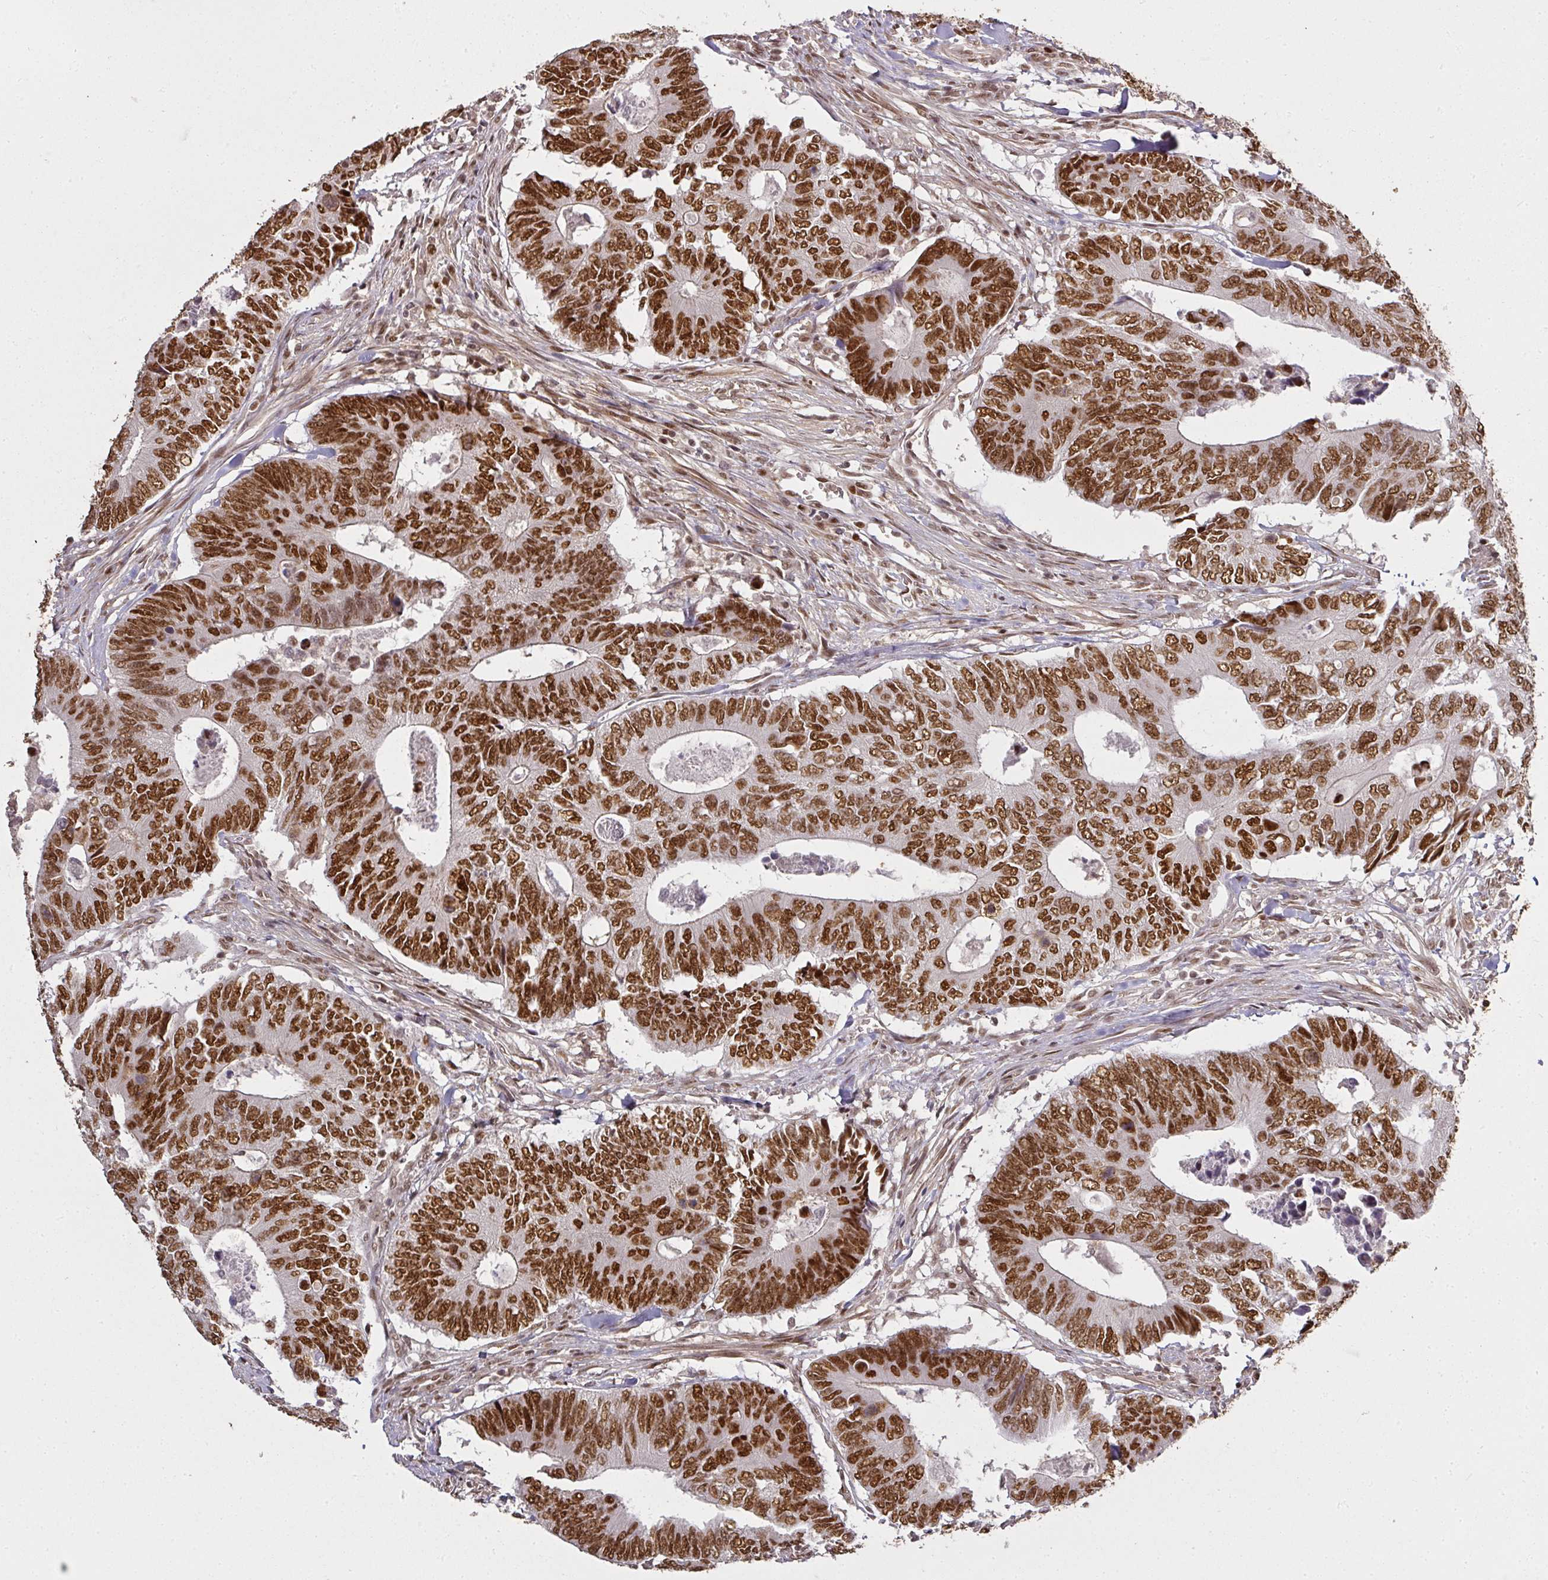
{"staining": {"intensity": "strong", "quantity": ">75%", "location": "nuclear"}, "tissue": "colorectal cancer", "cell_type": "Tumor cells", "image_type": "cancer", "snomed": [{"axis": "morphology", "description": "Adenocarcinoma, NOS"}, {"axis": "topography", "description": "Colon"}], "caption": "Human colorectal cancer (adenocarcinoma) stained with a protein marker reveals strong staining in tumor cells.", "gene": "GPRIN2", "patient": {"sex": "male", "age": 87}}